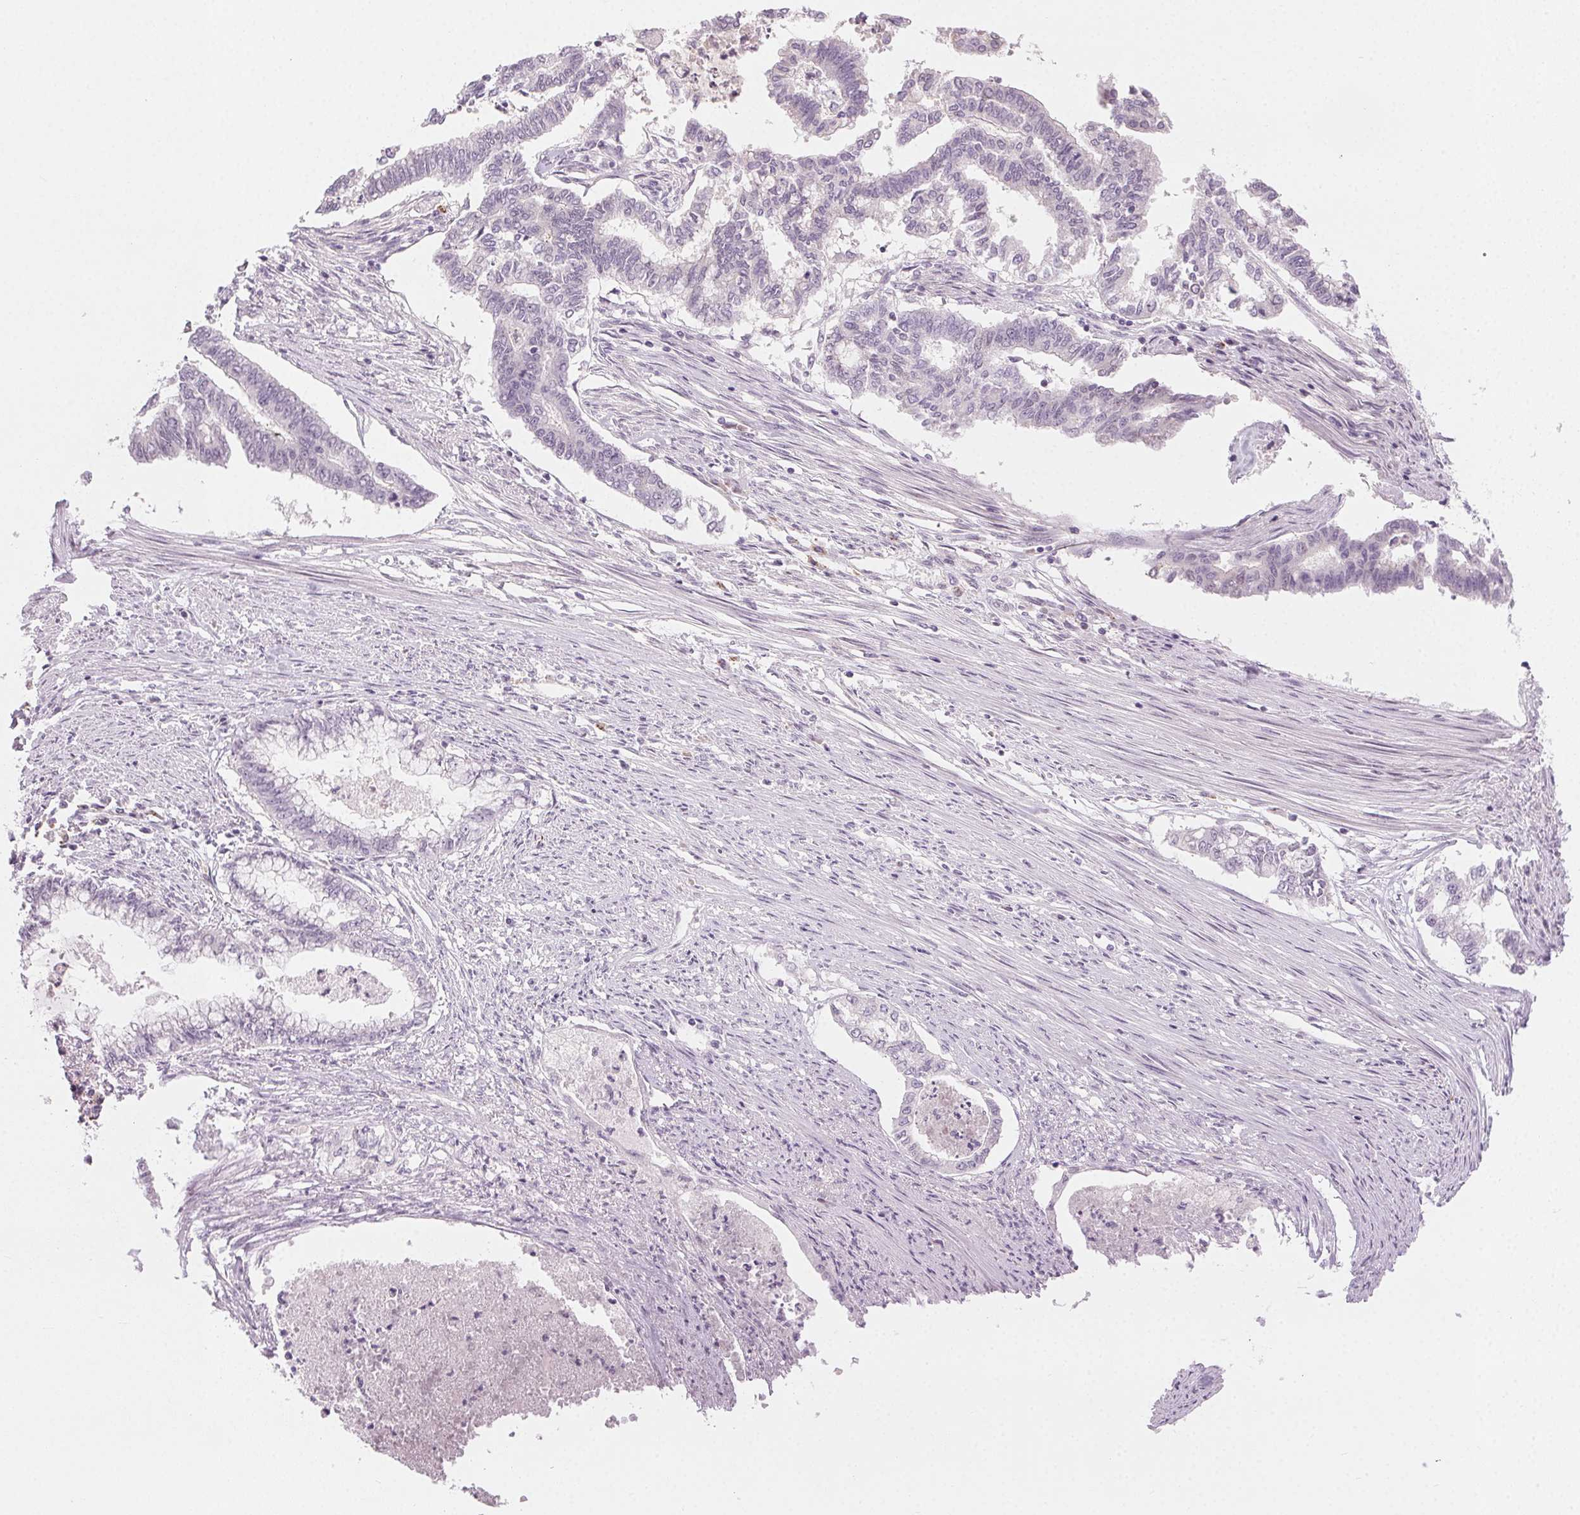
{"staining": {"intensity": "negative", "quantity": "none", "location": "none"}, "tissue": "endometrial cancer", "cell_type": "Tumor cells", "image_type": "cancer", "snomed": [{"axis": "morphology", "description": "Adenocarcinoma, NOS"}, {"axis": "topography", "description": "Endometrium"}], "caption": "The histopathology image demonstrates no staining of tumor cells in adenocarcinoma (endometrial).", "gene": "HSF5", "patient": {"sex": "female", "age": 79}}